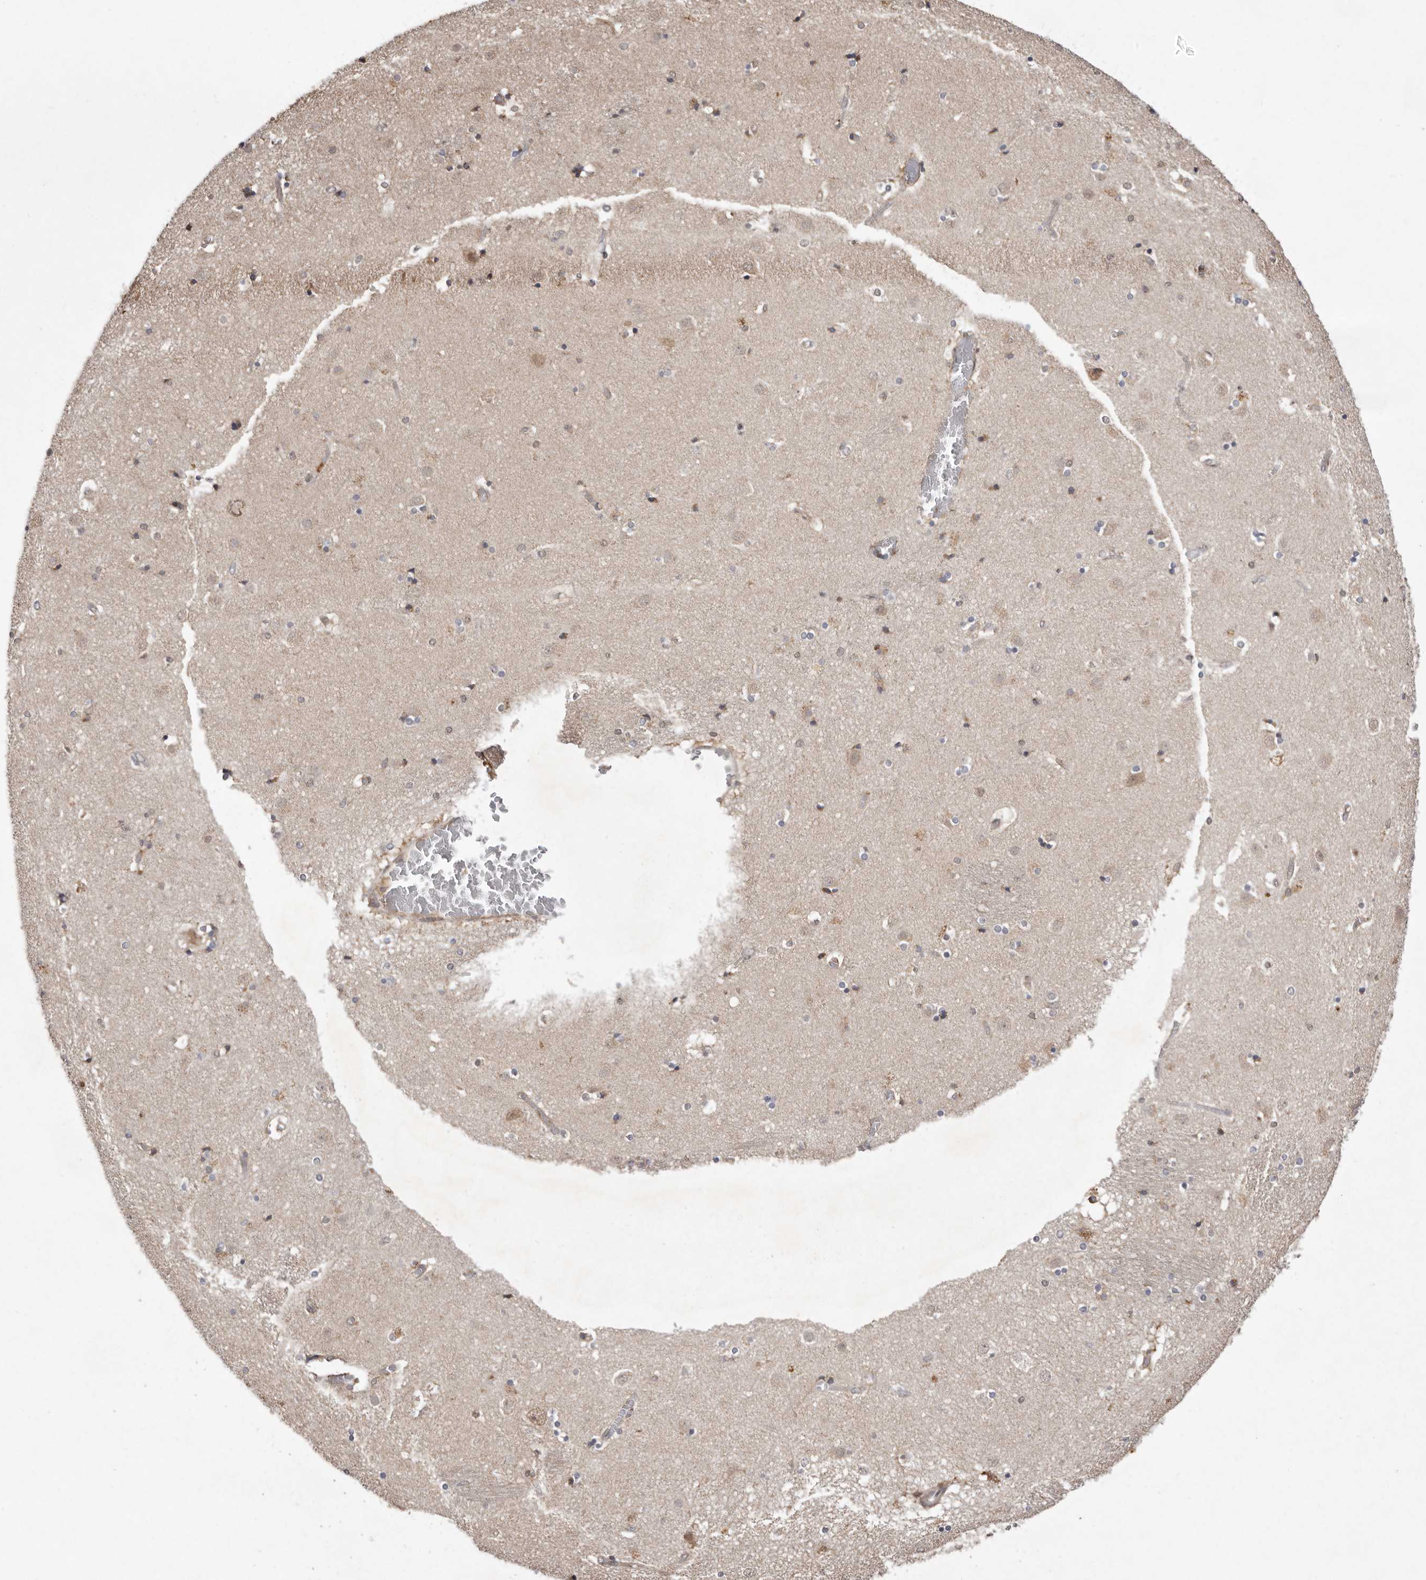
{"staining": {"intensity": "weak", "quantity": "25%-75%", "location": "cytoplasmic/membranous"}, "tissue": "caudate", "cell_type": "Glial cells", "image_type": "normal", "snomed": [{"axis": "morphology", "description": "Normal tissue, NOS"}, {"axis": "topography", "description": "Lateral ventricle wall"}], "caption": "Immunohistochemical staining of unremarkable human caudate displays low levels of weak cytoplasmic/membranous expression in about 25%-75% of glial cells. (Brightfield microscopy of DAB IHC at high magnification).", "gene": "RRM2B", "patient": {"sex": "male", "age": 70}}